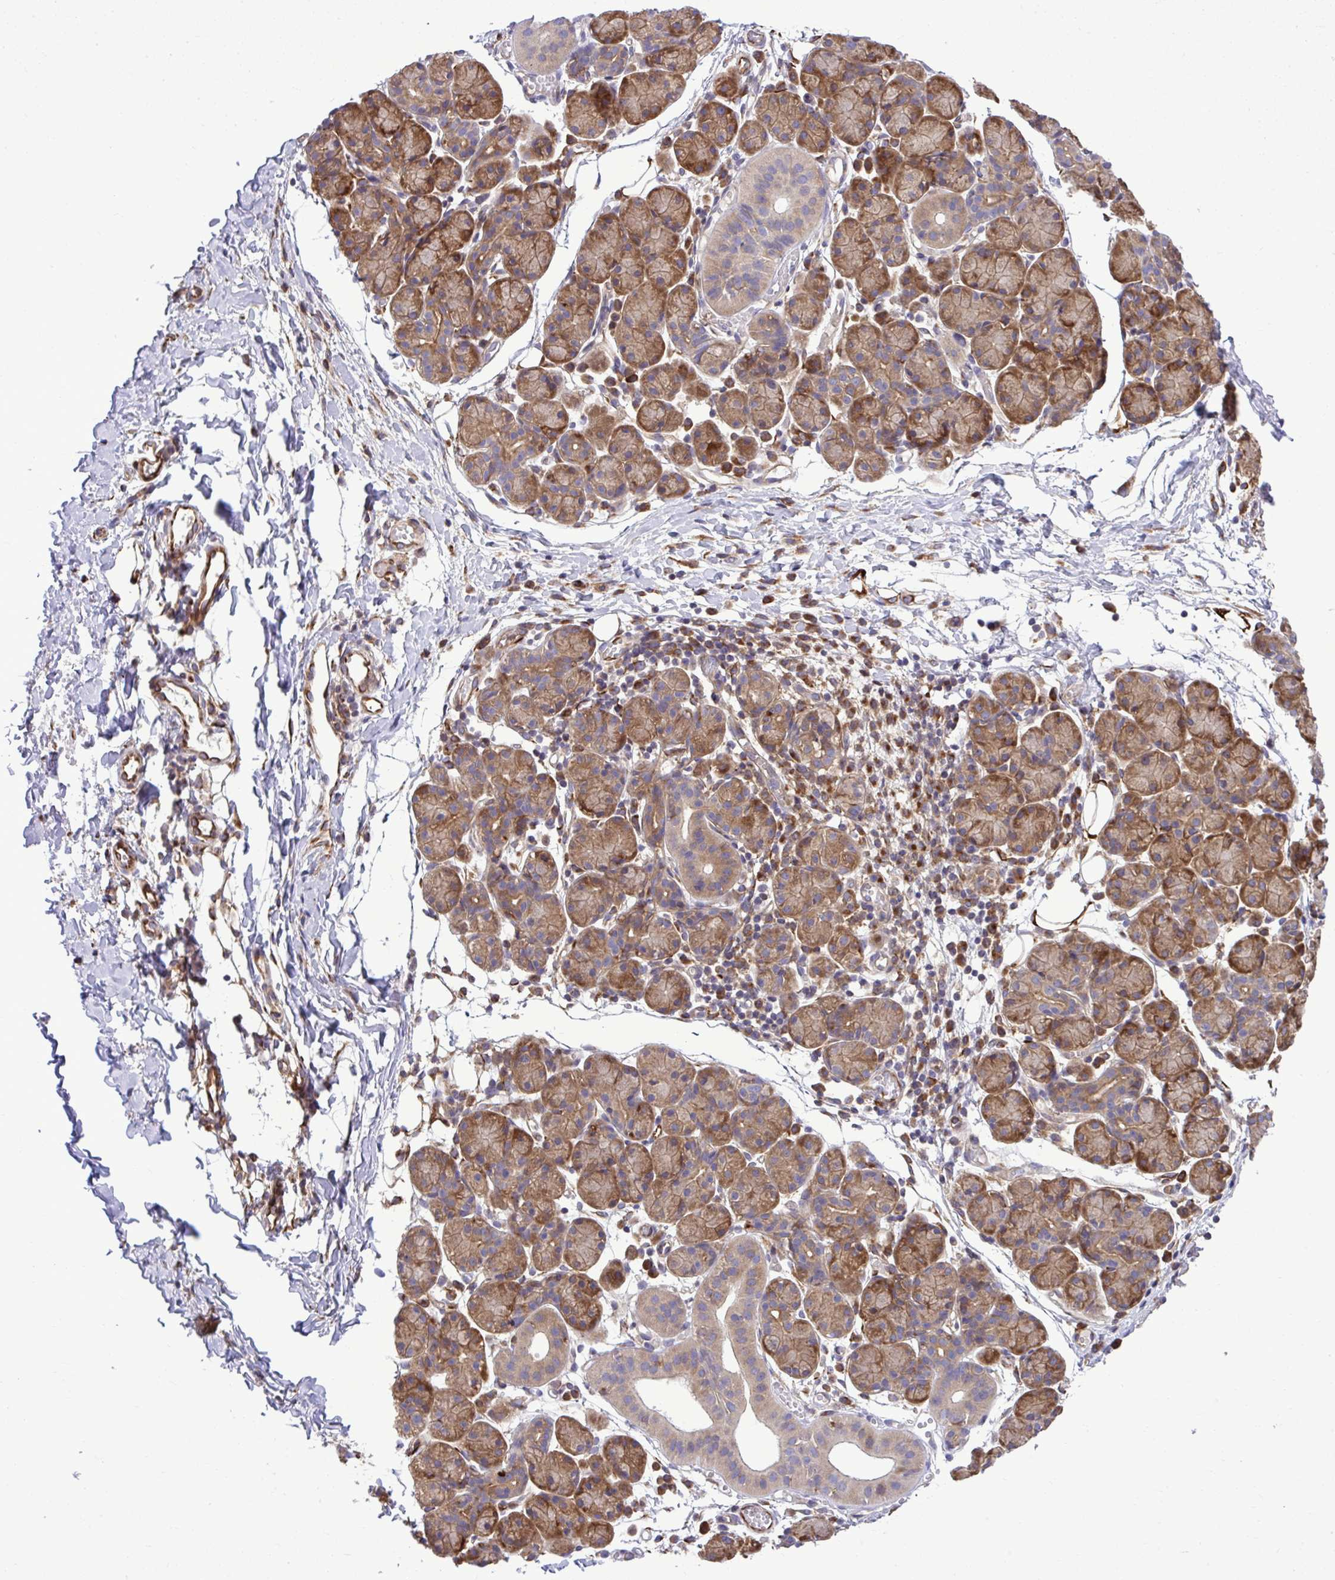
{"staining": {"intensity": "moderate", "quantity": ">75%", "location": "cytoplasmic/membranous"}, "tissue": "salivary gland", "cell_type": "Glandular cells", "image_type": "normal", "snomed": [{"axis": "morphology", "description": "Normal tissue, NOS"}, {"axis": "morphology", "description": "Inflammation, NOS"}, {"axis": "topography", "description": "Lymph node"}, {"axis": "topography", "description": "Salivary gland"}], "caption": "Glandular cells show medium levels of moderate cytoplasmic/membranous positivity in approximately >75% of cells in unremarkable human salivary gland.", "gene": "PAIP2", "patient": {"sex": "male", "age": 3}}